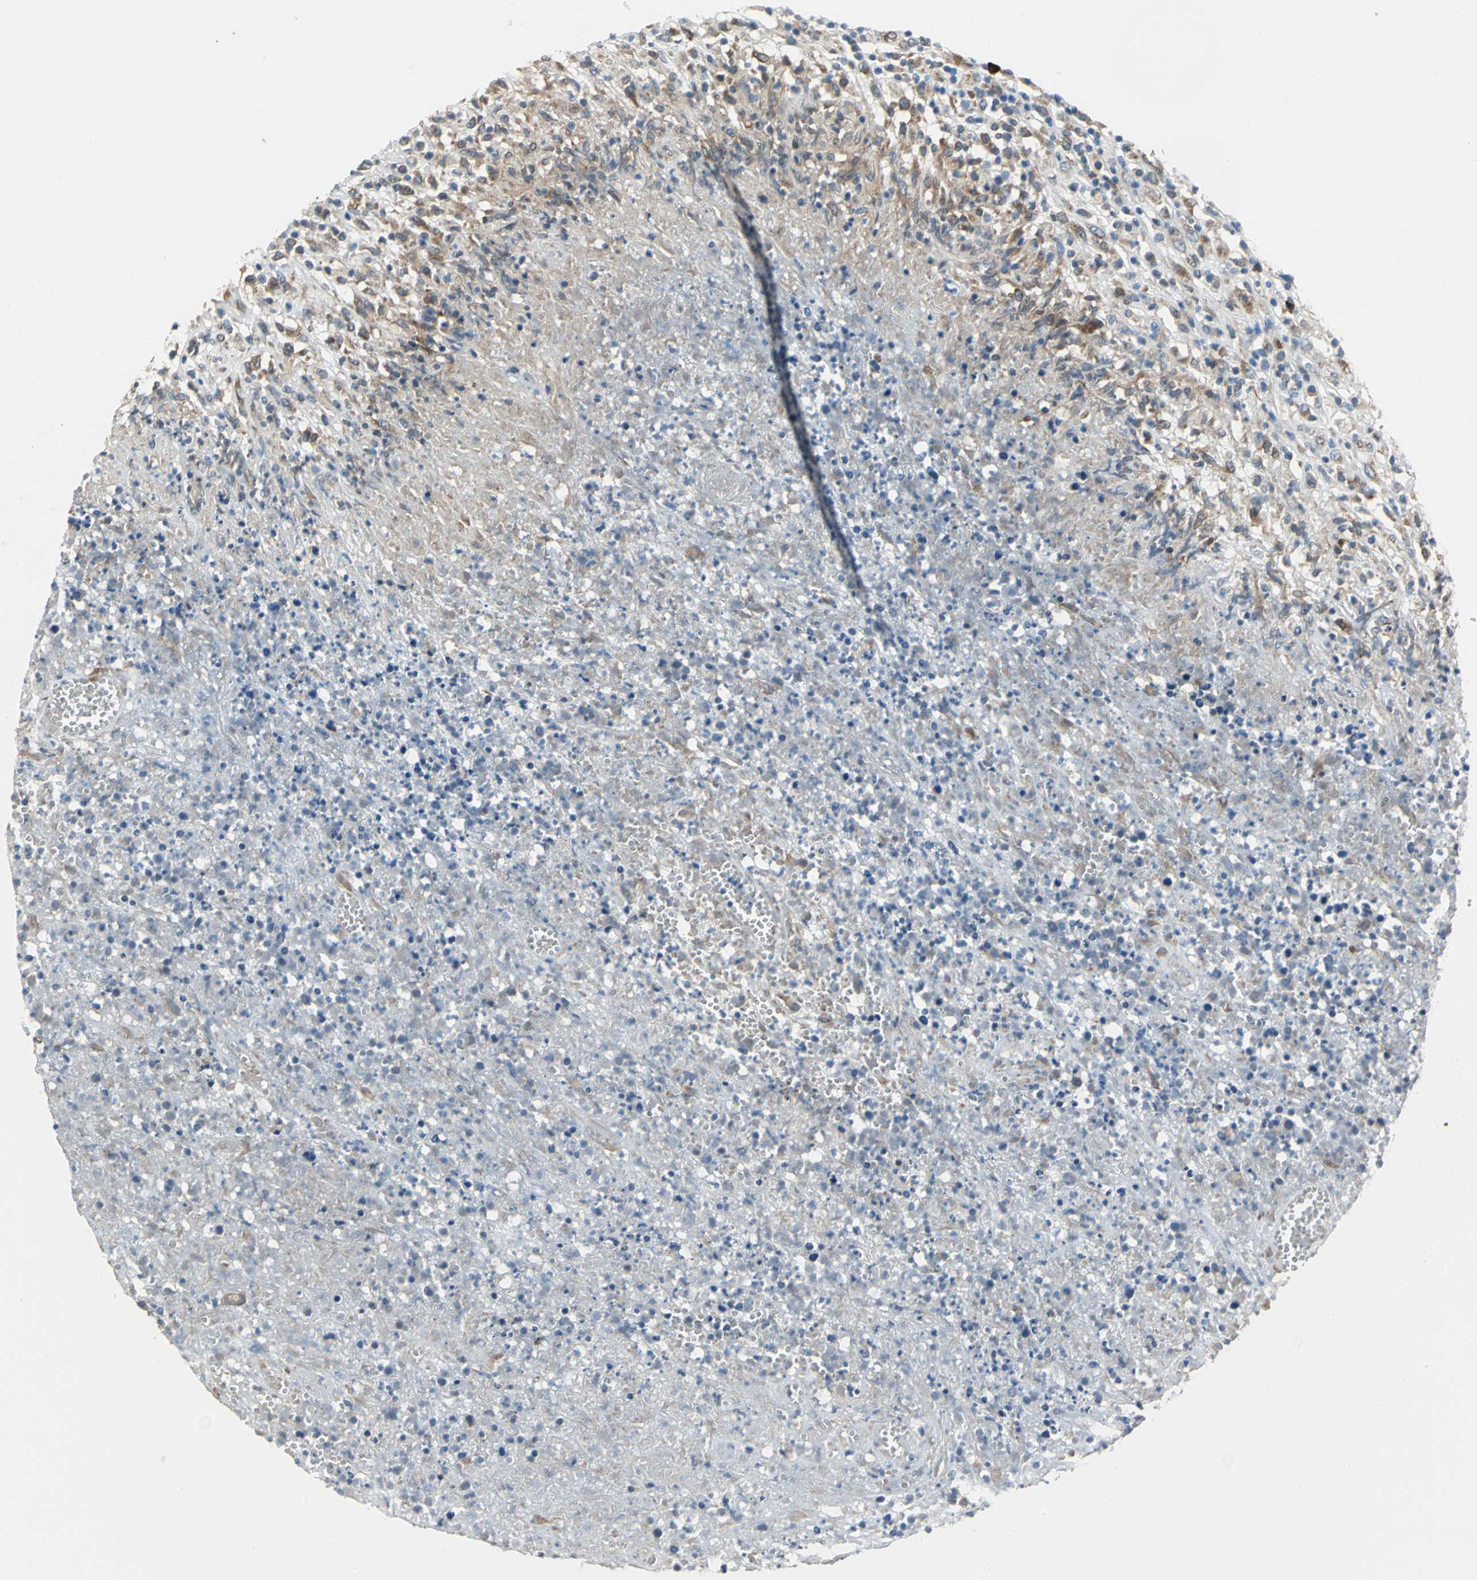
{"staining": {"intensity": "moderate", "quantity": "<25%", "location": "cytoplasmic/membranous"}, "tissue": "lymphoma", "cell_type": "Tumor cells", "image_type": "cancer", "snomed": [{"axis": "morphology", "description": "Malignant lymphoma, non-Hodgkin's type, High grade"}, {"axis": "topography", "description": "Lymph node"}], "caption": "Protein staining exhibits moderate cytoplasmic/membranous staining in about <25% of tumor cells in lymphoma.", "gene": "SYVN1", "patient": {"sex": "female", "age": 84}}